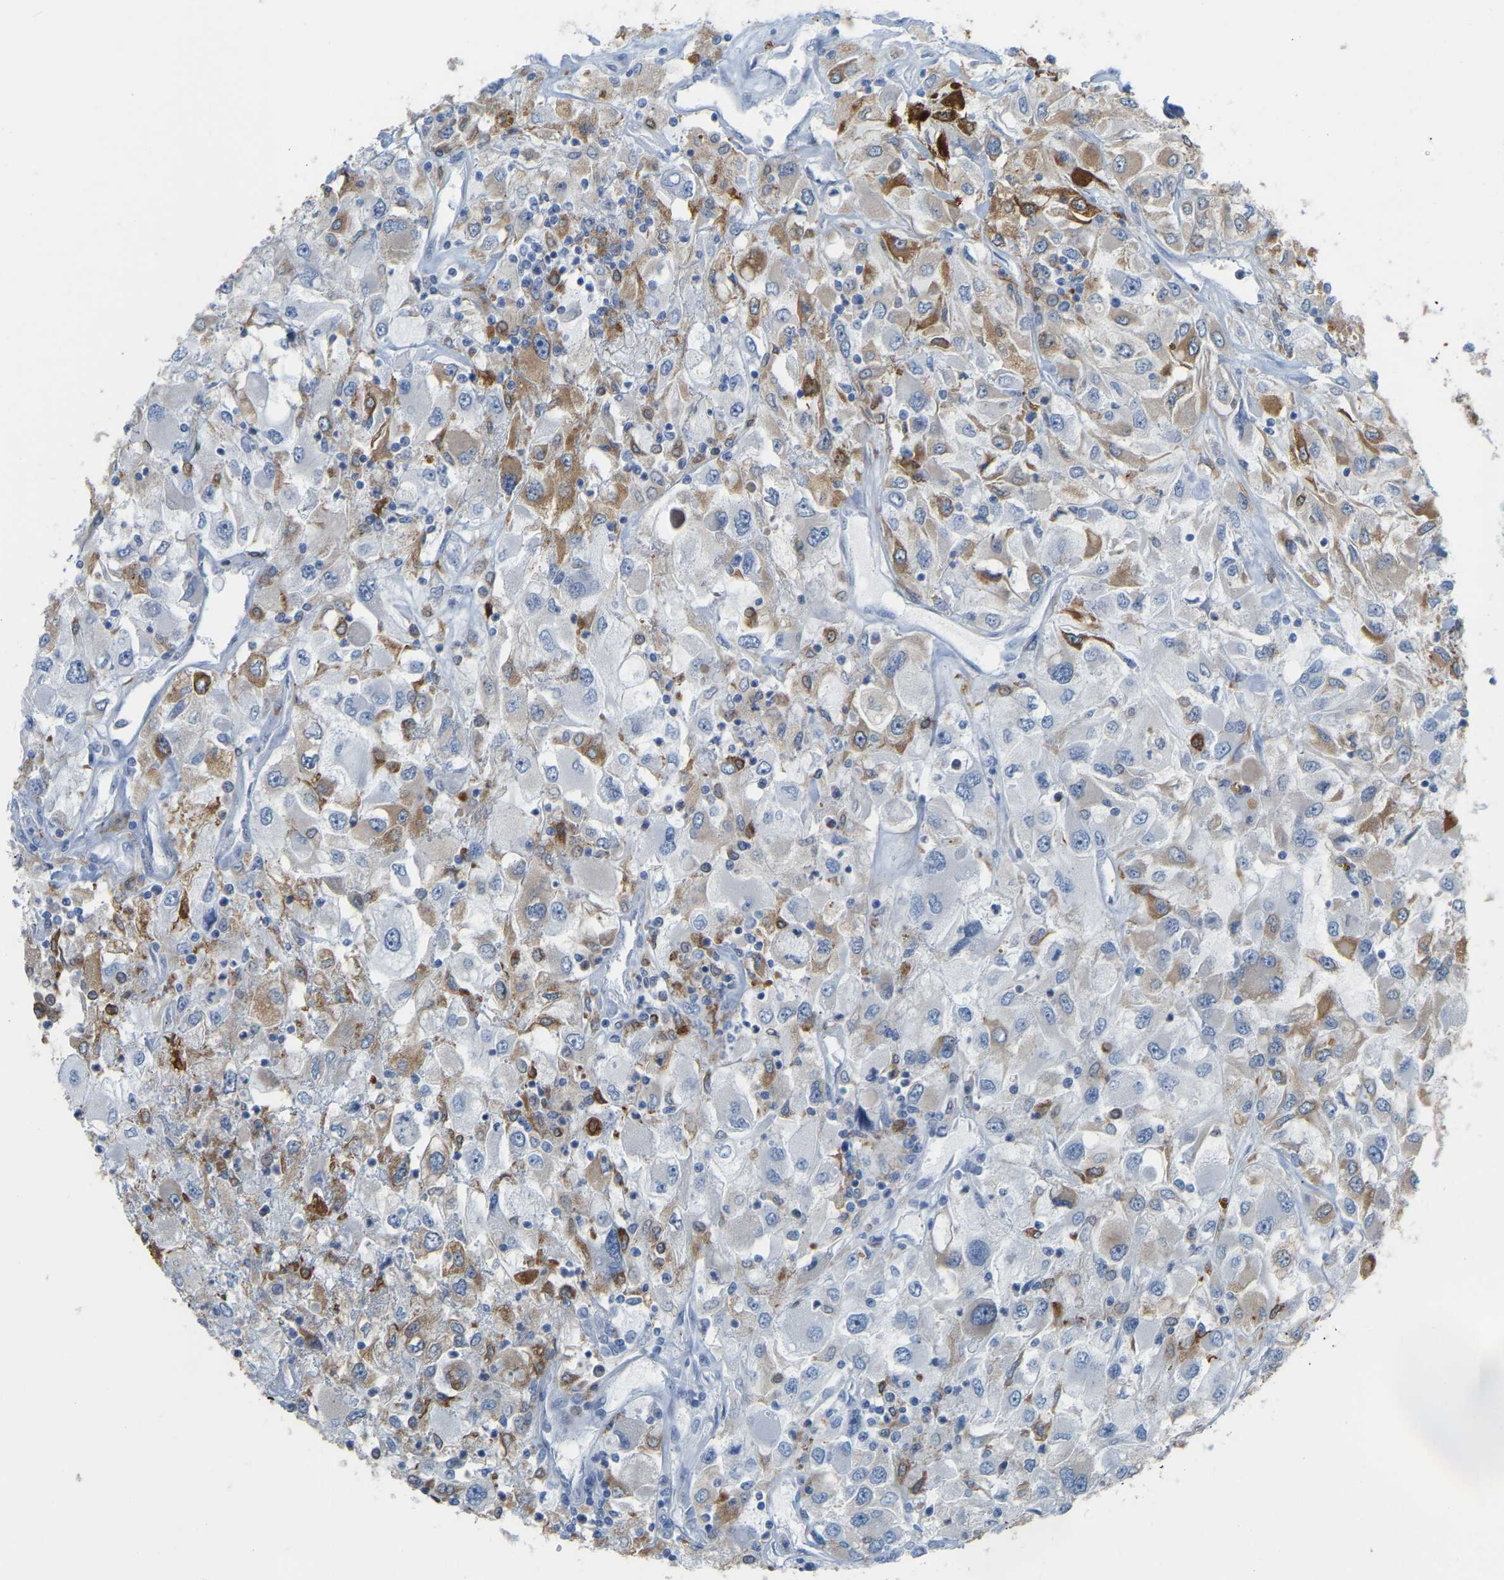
{"staining": {"intensity": "strong", "quantity": "25%-75%", "location": "cytoplasmic/membranous"}, "tissue": "renal cancer", "cell_type": "Tumor cells", "image_type": "cancer", "snomed": [{"axis": "morphology", "description": "Adenocarcinoma, NOS"}, {"axis": "topography", "description": "Kidney"}], "caption": "A high-resolution photomicrograph shows immunohistochemistry staining of renal cancer, which displays strong cytoplasmic/membranous positivity in approximately 25%-75% of tumor cells. (Brightfield microscopy of DAB IHC at high magnification).", "gene": "PTGS1", "patient": {"sex": "female", "age": 52}}